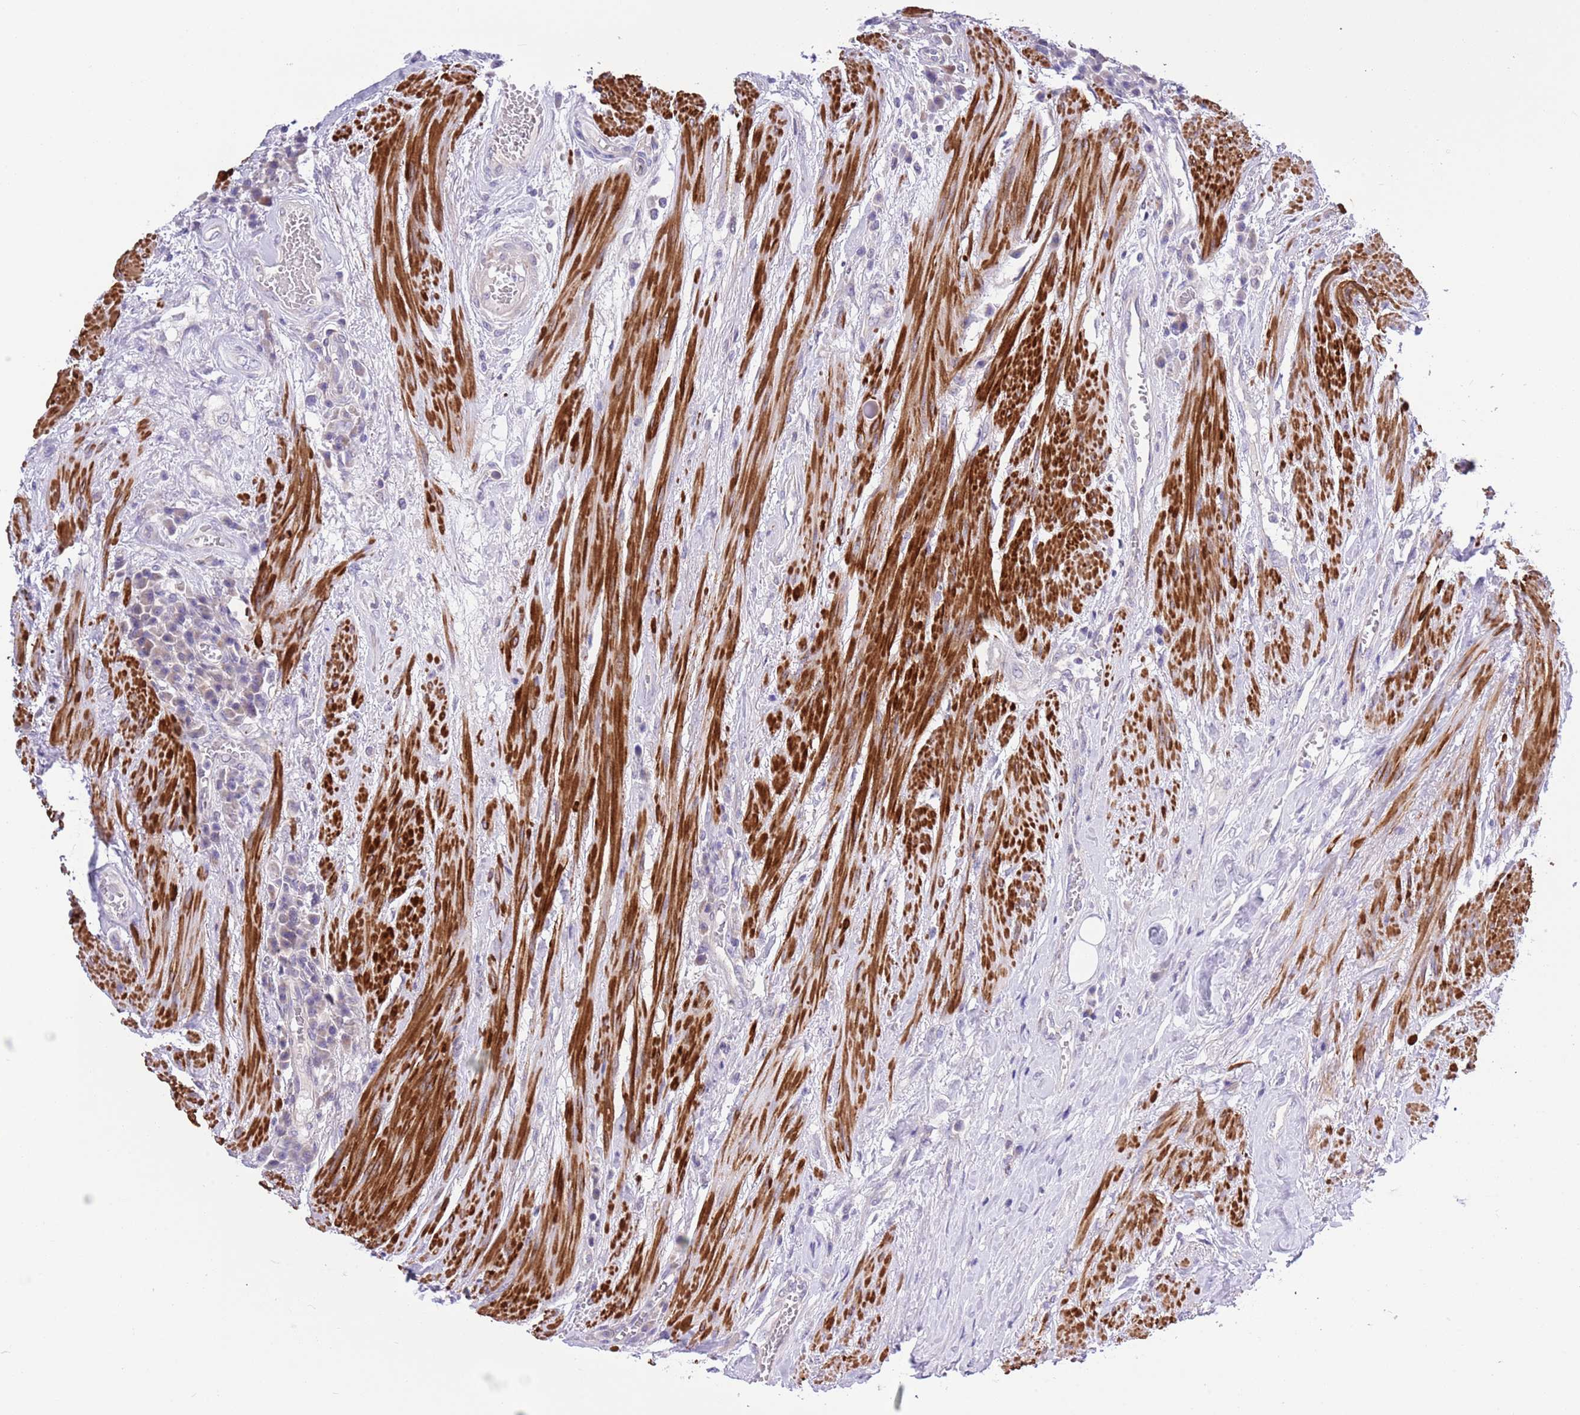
{"staining": {"intensity": "negative", "quantity": "none", "location": "none"}, "tissue": "urothelial cancer", "cell_type": "Tumor cells", "image_type": "cancer", "snomed": [{"axis": "morphology", "description": "Urothelial carcinoma, High grade"}, {"axis": "topography", "description": "Urinary bladder"}], "caption": "This is a image of IHC staining of urothelial carcinoma (high-grade), which shows no staining in tumor cells. (DAB immunohistochemistry with hematoxylin counter stain).", "gene": "NET1", "patient": {"sex": "female", "age": 63}}